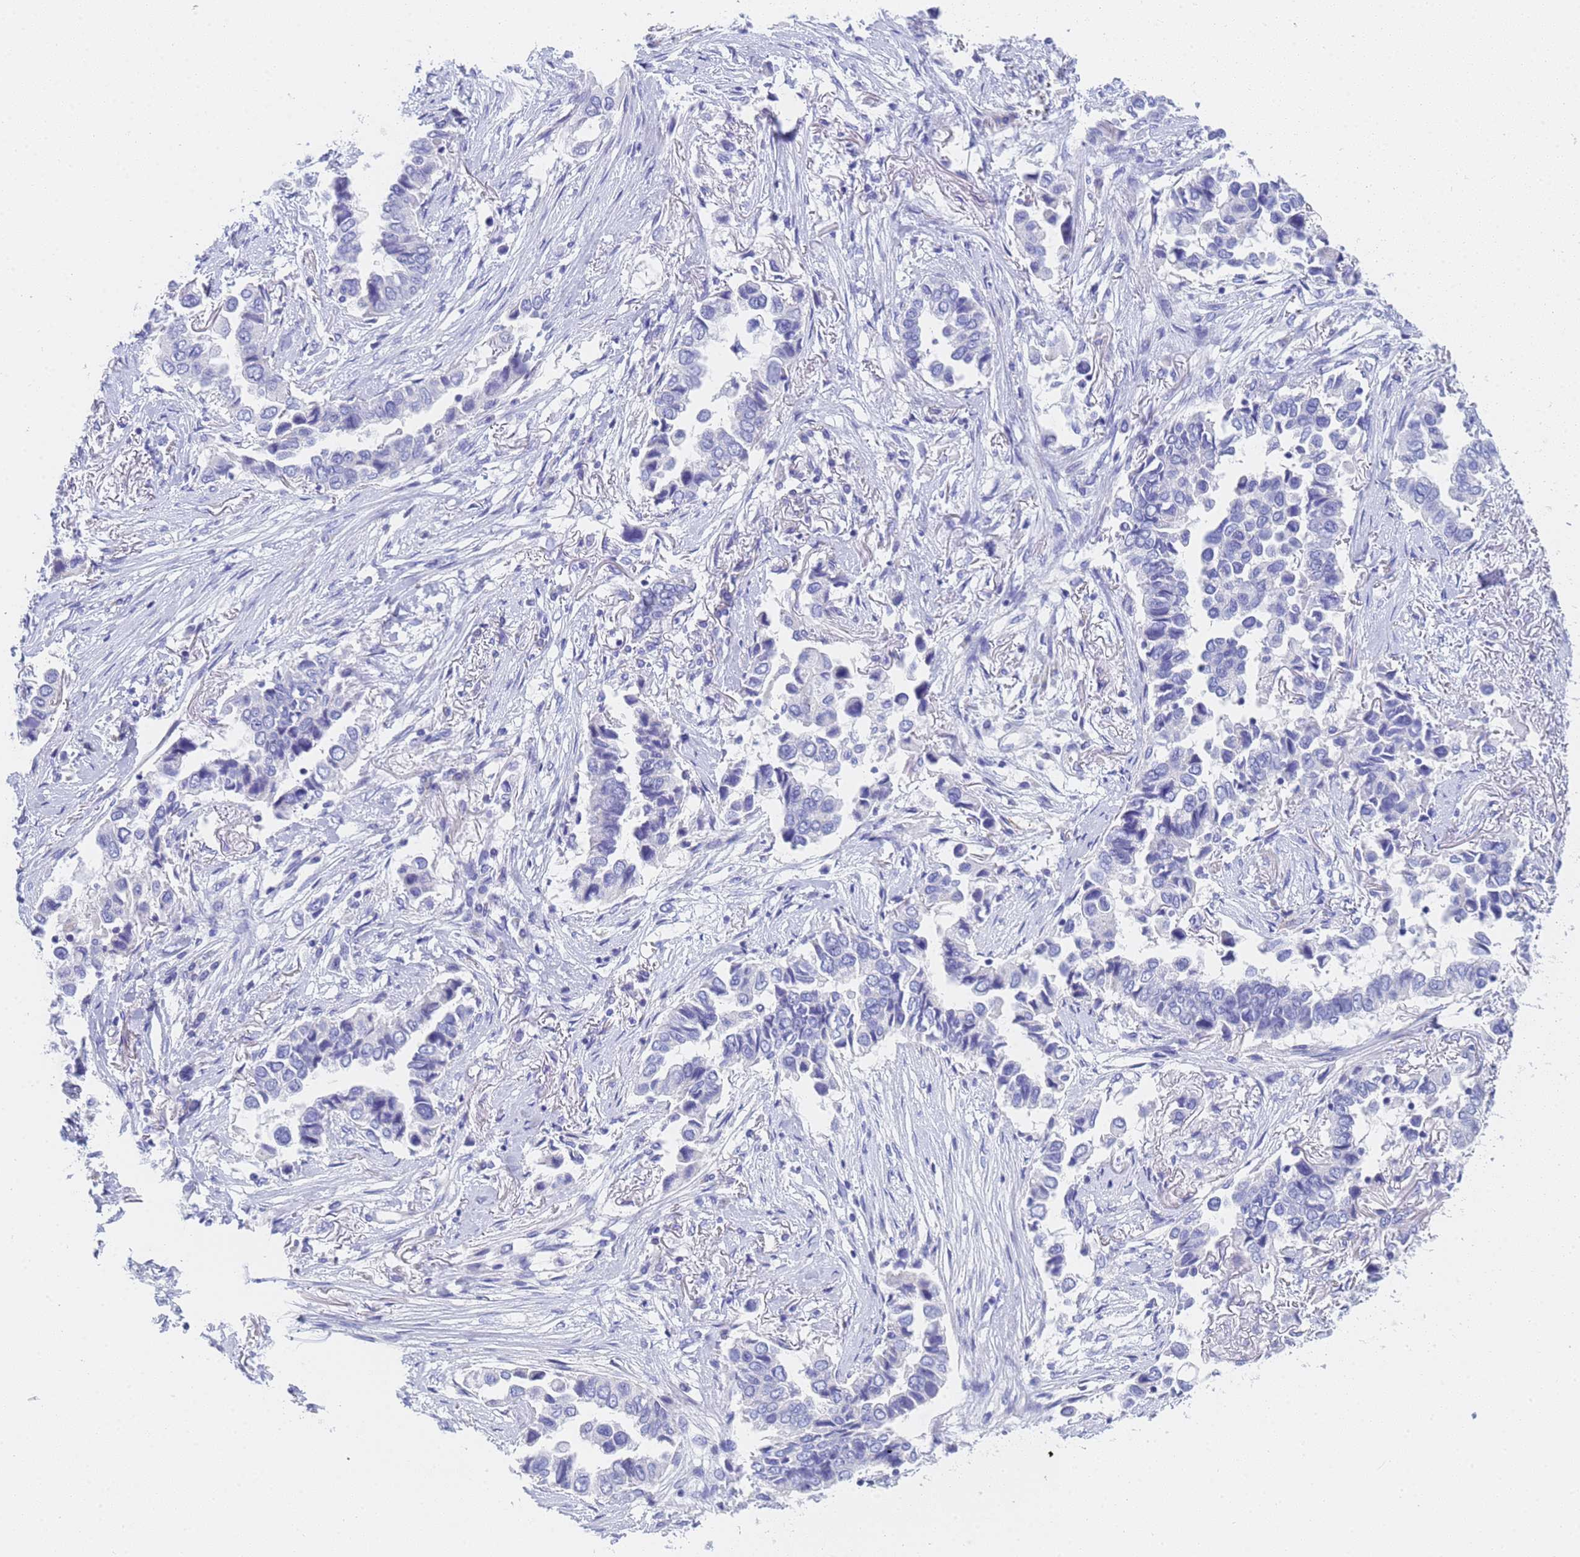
{"staining": {"intensity": "negative", "quantity": "none", "location": "none"}, "tissue": "lung cancer", "cell_type": "Tumor cells", "image_type": "cancer", "snomed": [{"axis": "morphology", "description": "Adenocarcinoma, NOS"}, {"axis": "topography", "description": "Lung"}], "caption": "Adenocarcinoma (lung) was stained to show a protein in brown. There is no significant staining in tumor cells.", "gene": "STATH", "patient": {"sex": "female", "age": 76}}